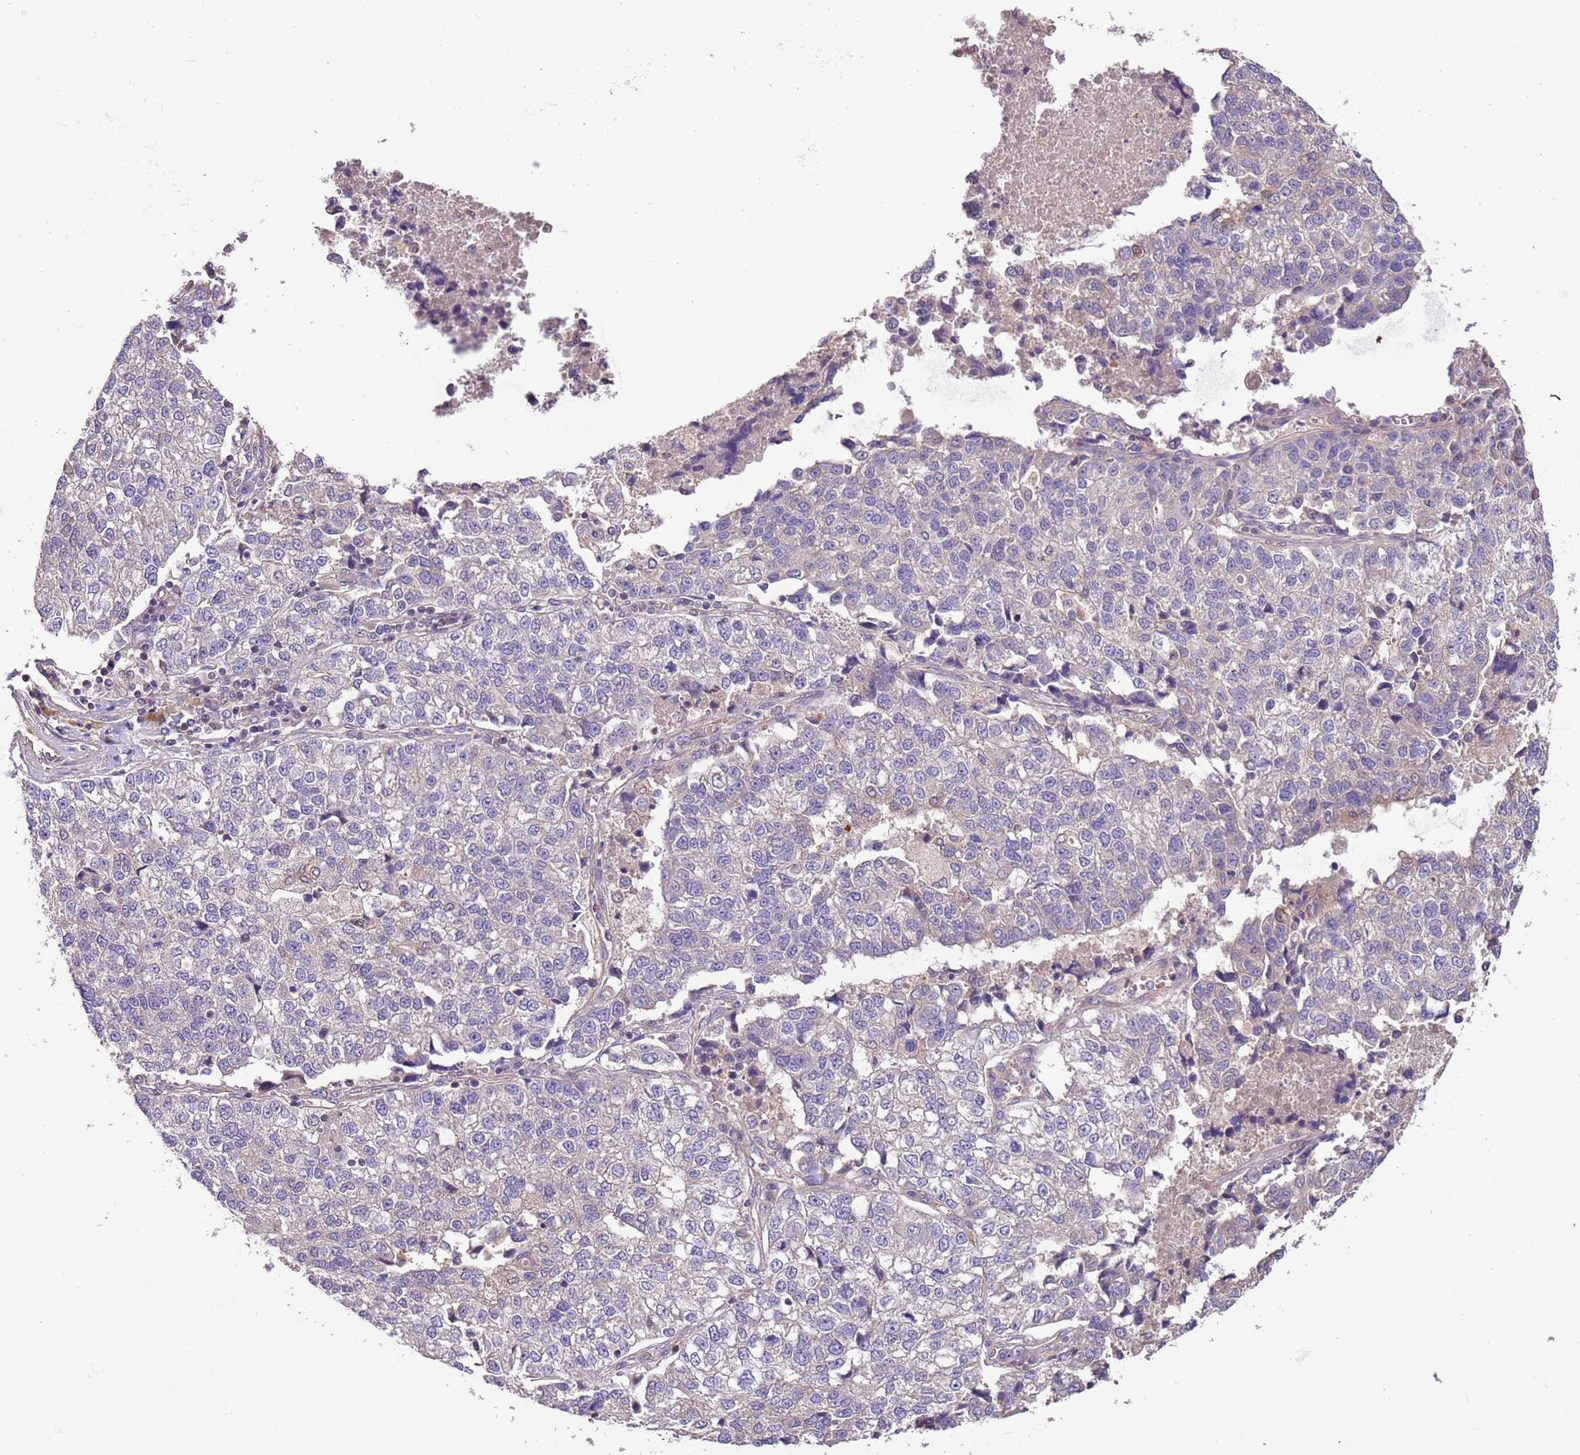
{"staining": {"intensity": "negative", "quantity": "none", "location": "none"}, "tissue": "lung cancer", "cell_type": "Tumor cells", "image_type": "cancer", "snomed": [{"axis": "morphology", "description": "Adenocarcinoma, NOS"}, {"axis": "topography", "description": "Lung"}], "caption": "Immunohistochemical staining of human adenocarcinoma (lung) displays no significant staining in tumor cells. (Immunohistochemistry (ihc), brightfield microscopy, high magnification).", "gene": "FAM89B", "patient": {"sex": "male", "age": 49}}